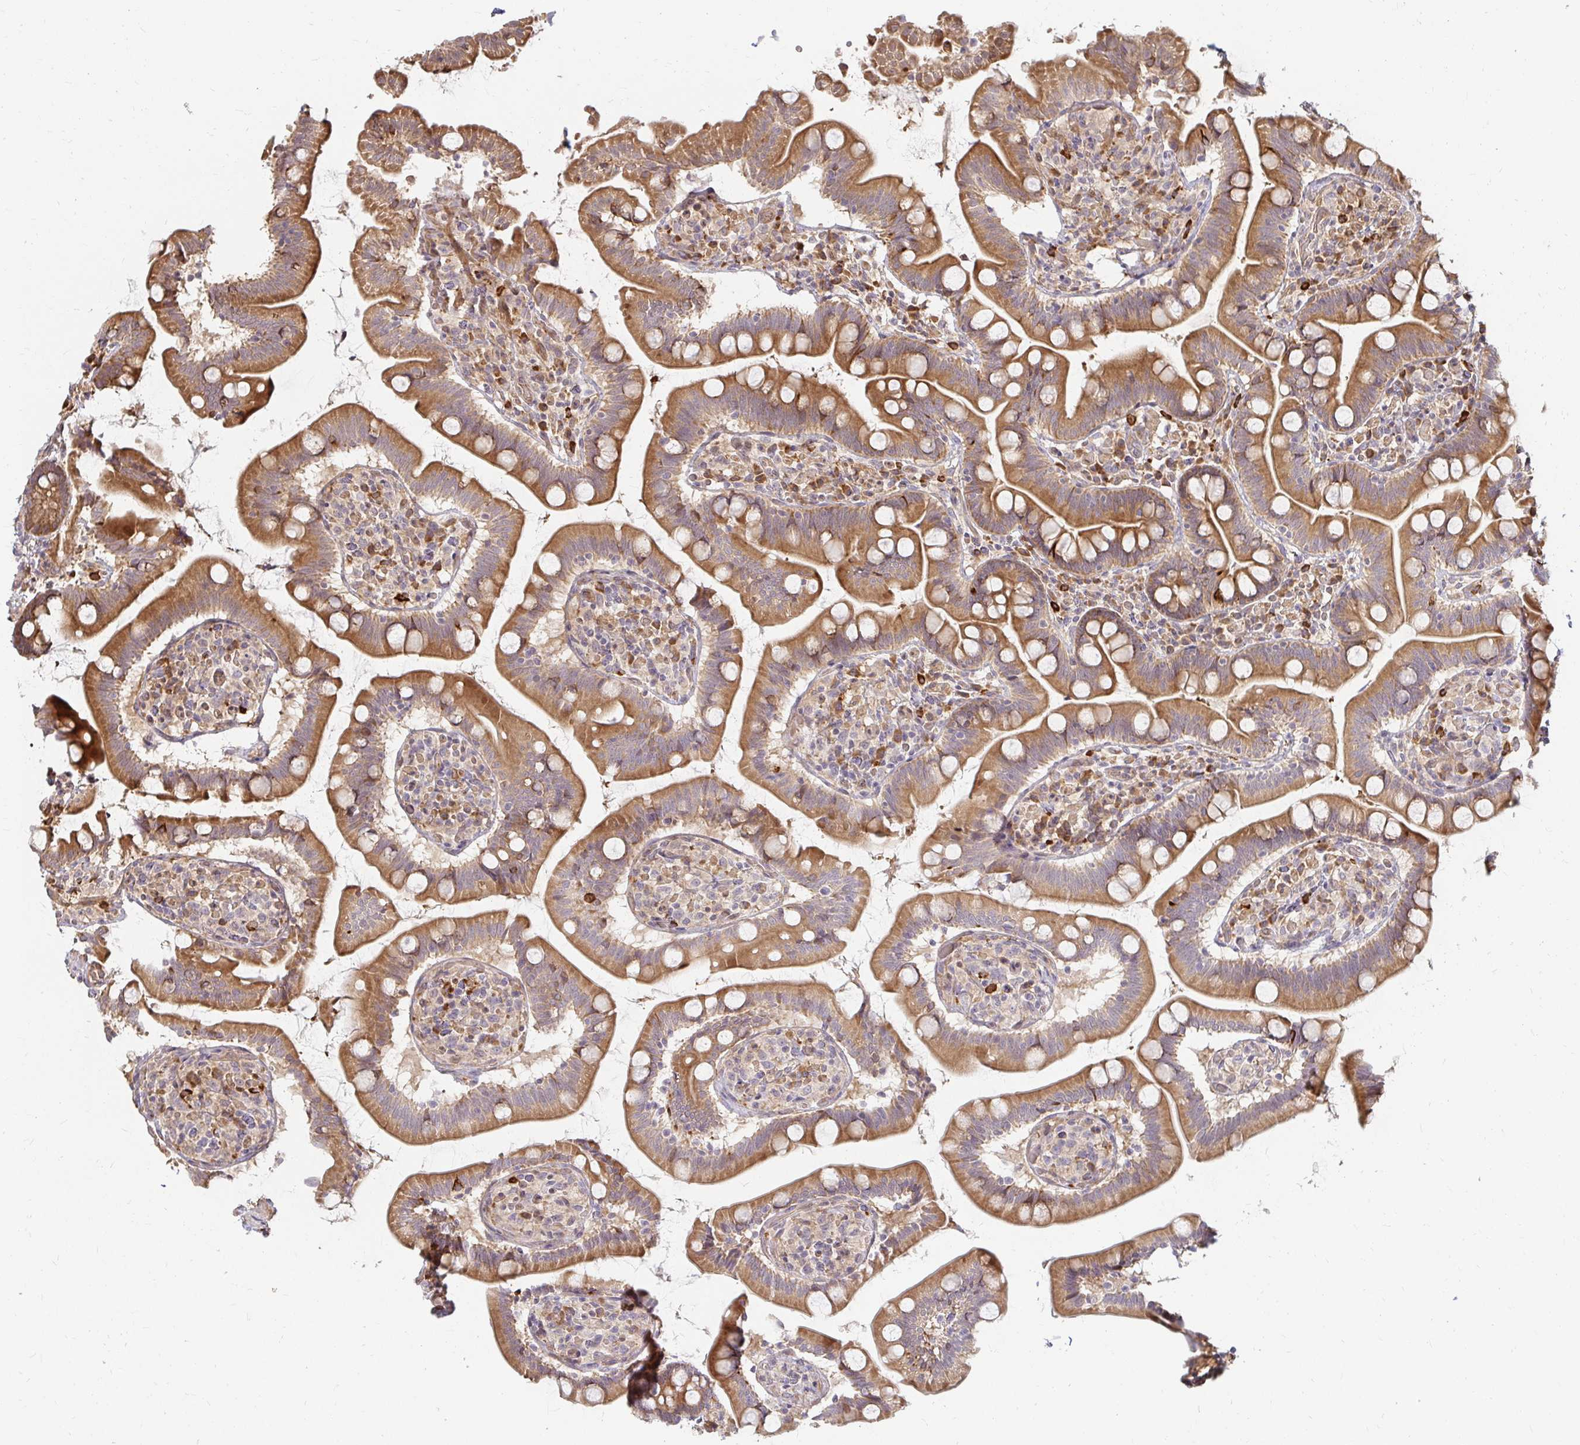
{"staining": {"intensity": "moderate", "quantity": ">75%", "location": "cytoplasmic/membranous"}, "tissue": "small intestine", "cell_type": "Glandular cells", "image_type": "normal", "snomed": [{"axis": "morphology", "description": "Normal tissue, NOS"}, {"axis": "topography", "description": "Small intestine"}], "caption": "Immunohistochemical staining of unremarkable small intestine exhibits medium levels of moderate cytoplasmic/membranous staining in about >75% of glandular cells. (Brightfield microscopy of DAB IHC at high magnification).", "gene": "CAST", "patient": {"sex": "female", "age": 64}}